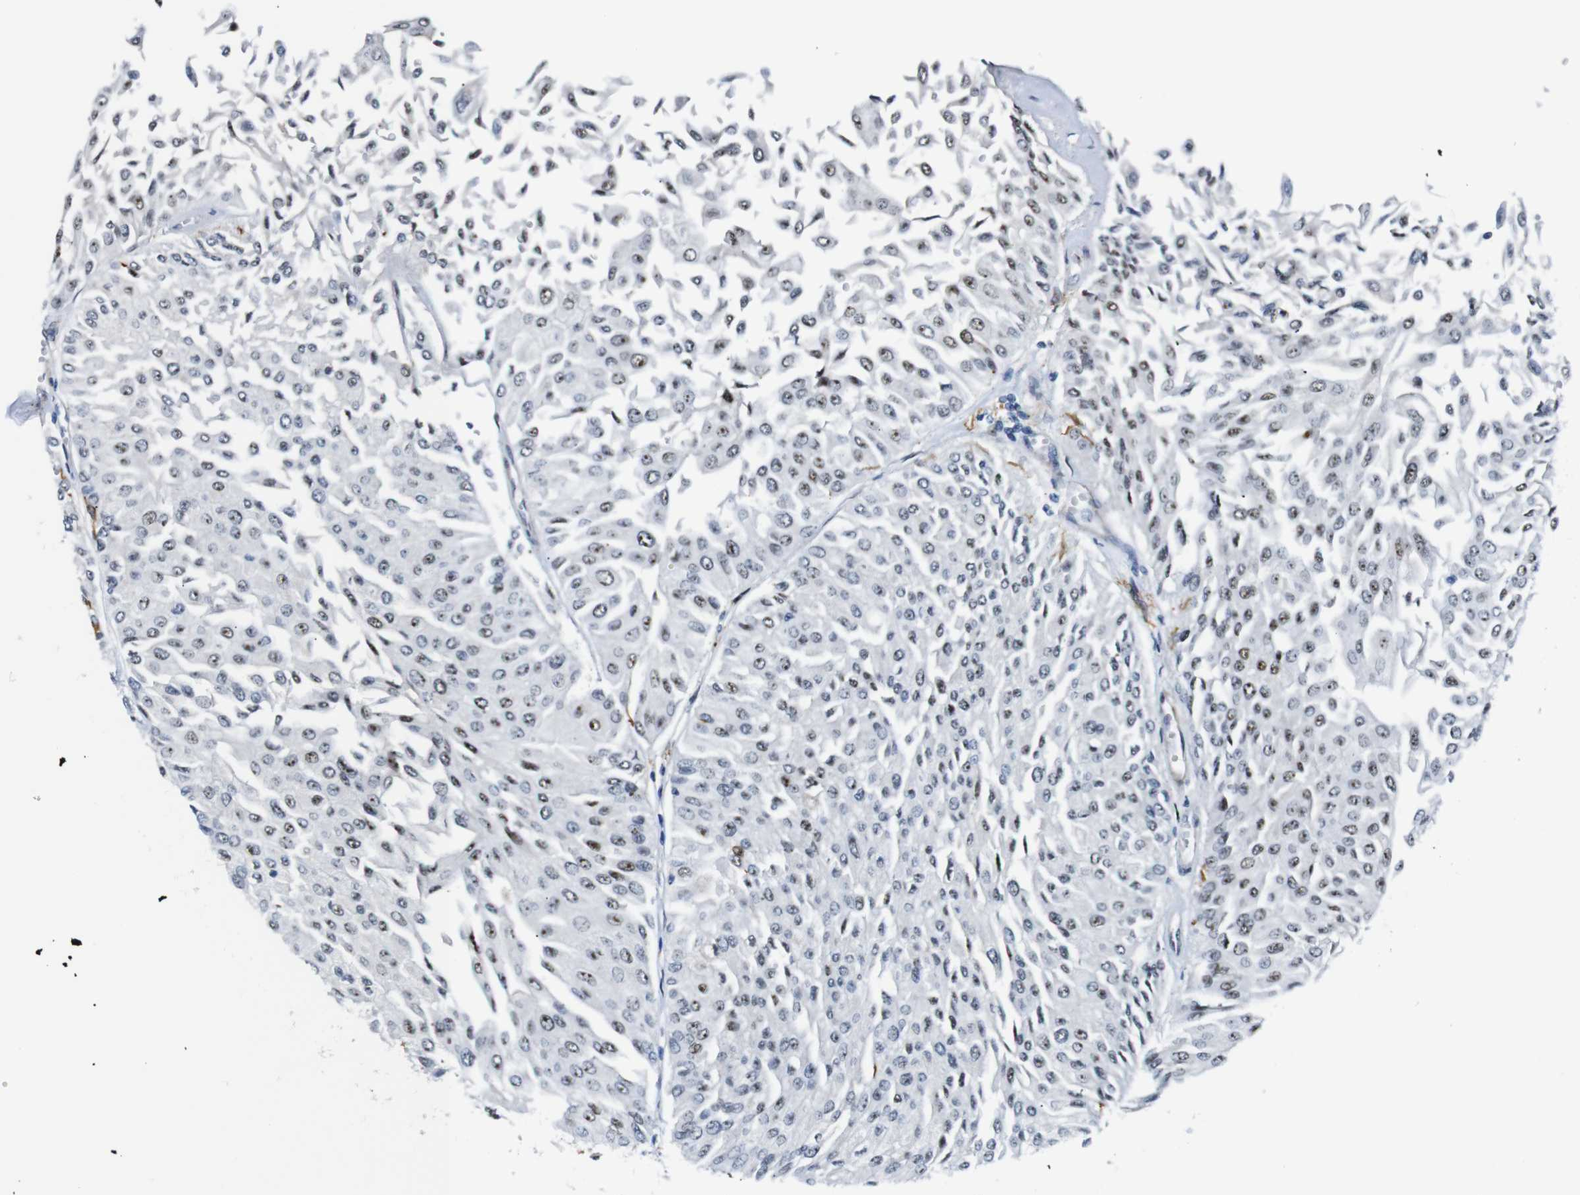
{"staining": {"intensity": "moderate", "quantity": "<25%", "location": "nuclear"}, "tissue": "urothelial cancer", "cell_type": "Tumor cells", "image_type": "cancer", "snomed": [{"axis": "morphology", "description": "Urothelial carcinoma, Low grade"}, {"axis": "topography", "description": "Urinary bladder"}], "caption": "Immunohistochemistry (IHC) histopathology image of urothelial carcinoma (low-grade) stained for a protein (brown), which displays low levels of moderate nuclear positivity in about <25% of tumor cells.", "gene": "PARN", "patient": {"sex": "male", "age": 67}}